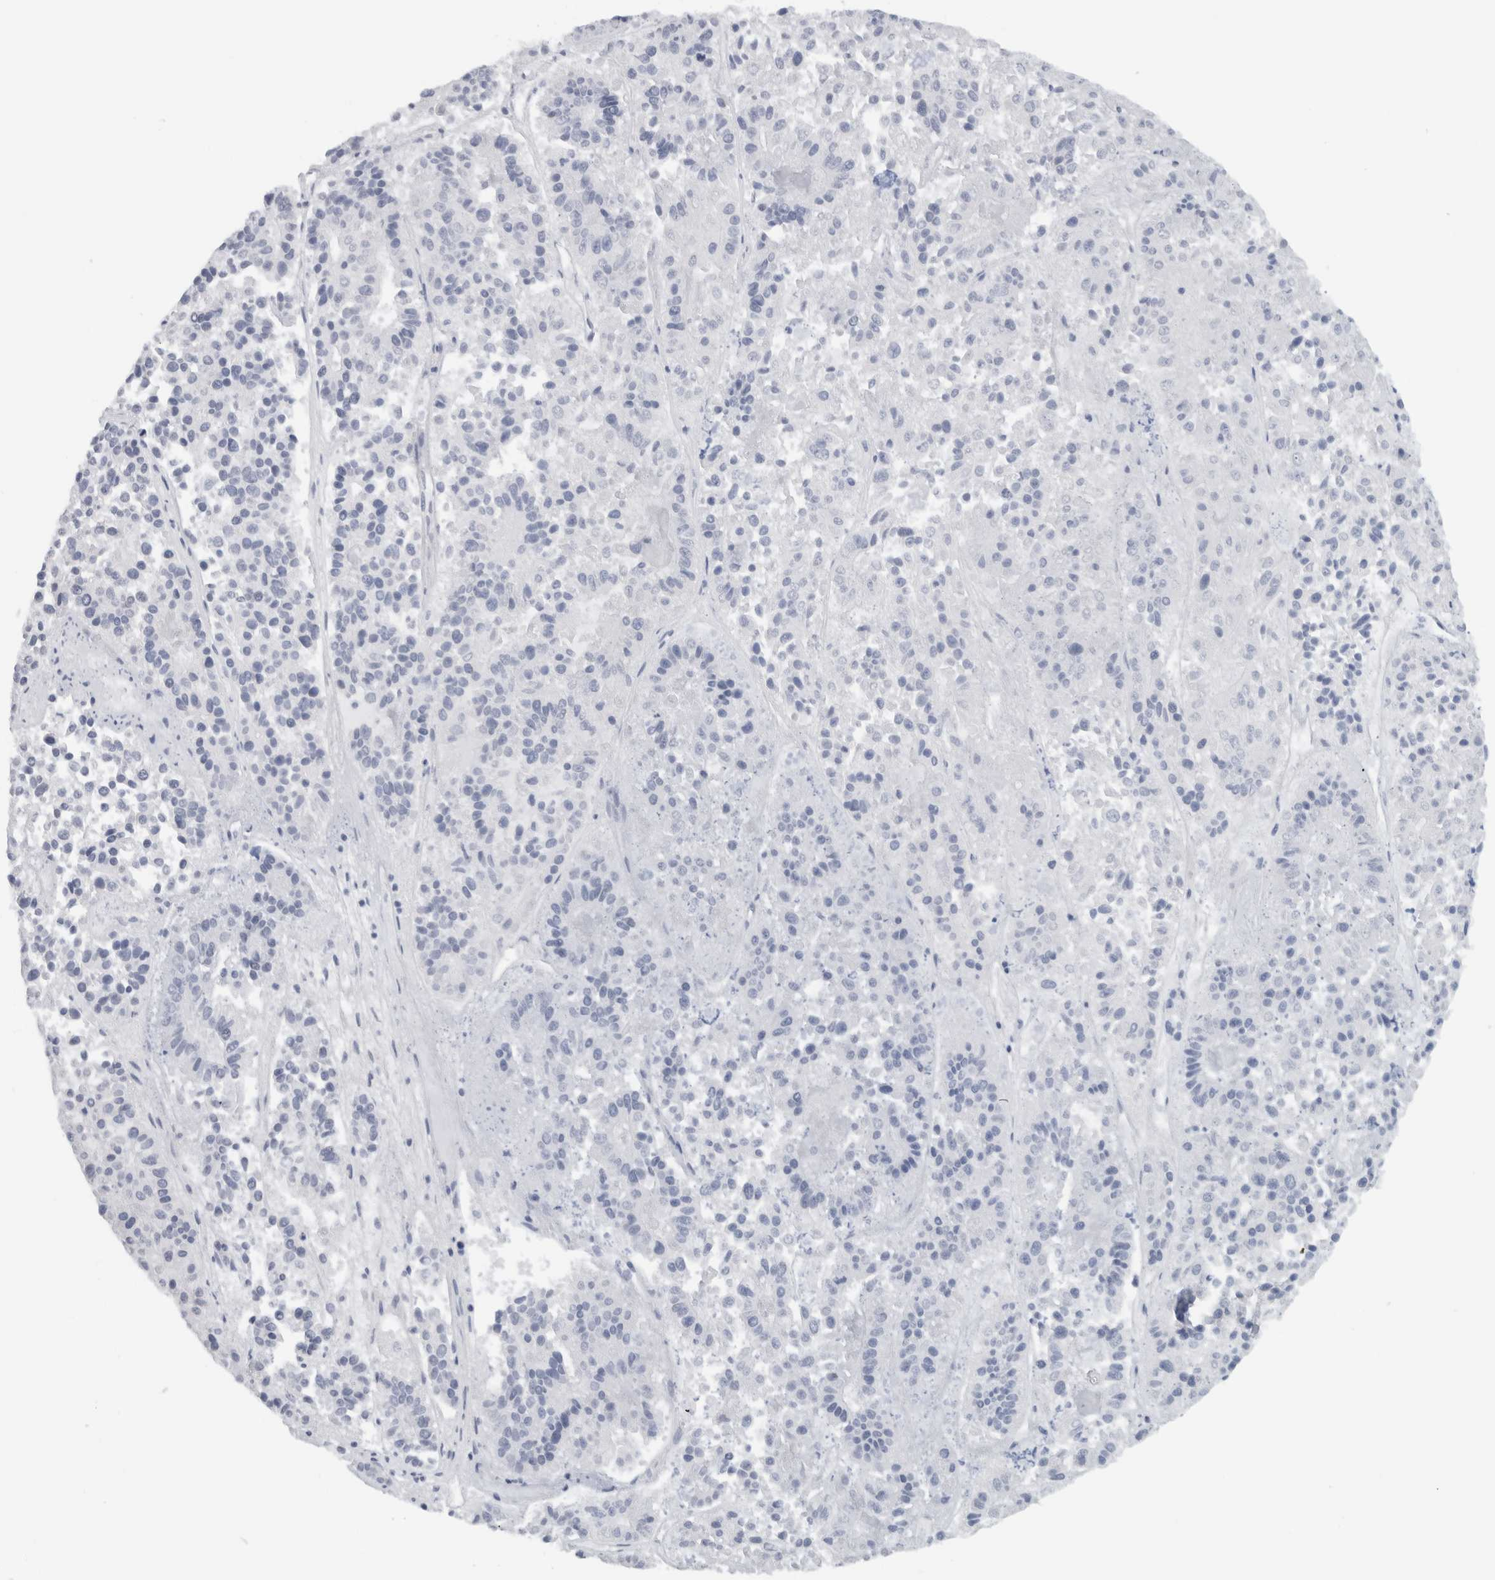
{"staining": {"intensity": "negative", "quantity": "none", "location": "none"}, "tissue": "pancreatic cancer", "cell_type": "Tumor cells", "image_type": "cancer", "snomed": [{"axis": "morphology", "description": "Adenocarcinoma, NOS"}, {"axis": "topography", "description": "Pancreas"}], "caption": "An image of adenocarcinoma (pancreatic) stained for a protein displays no brown staining in tumor cells.", "gene": "FMR1NB", "patient": {"sex": "male", "age": 50}}